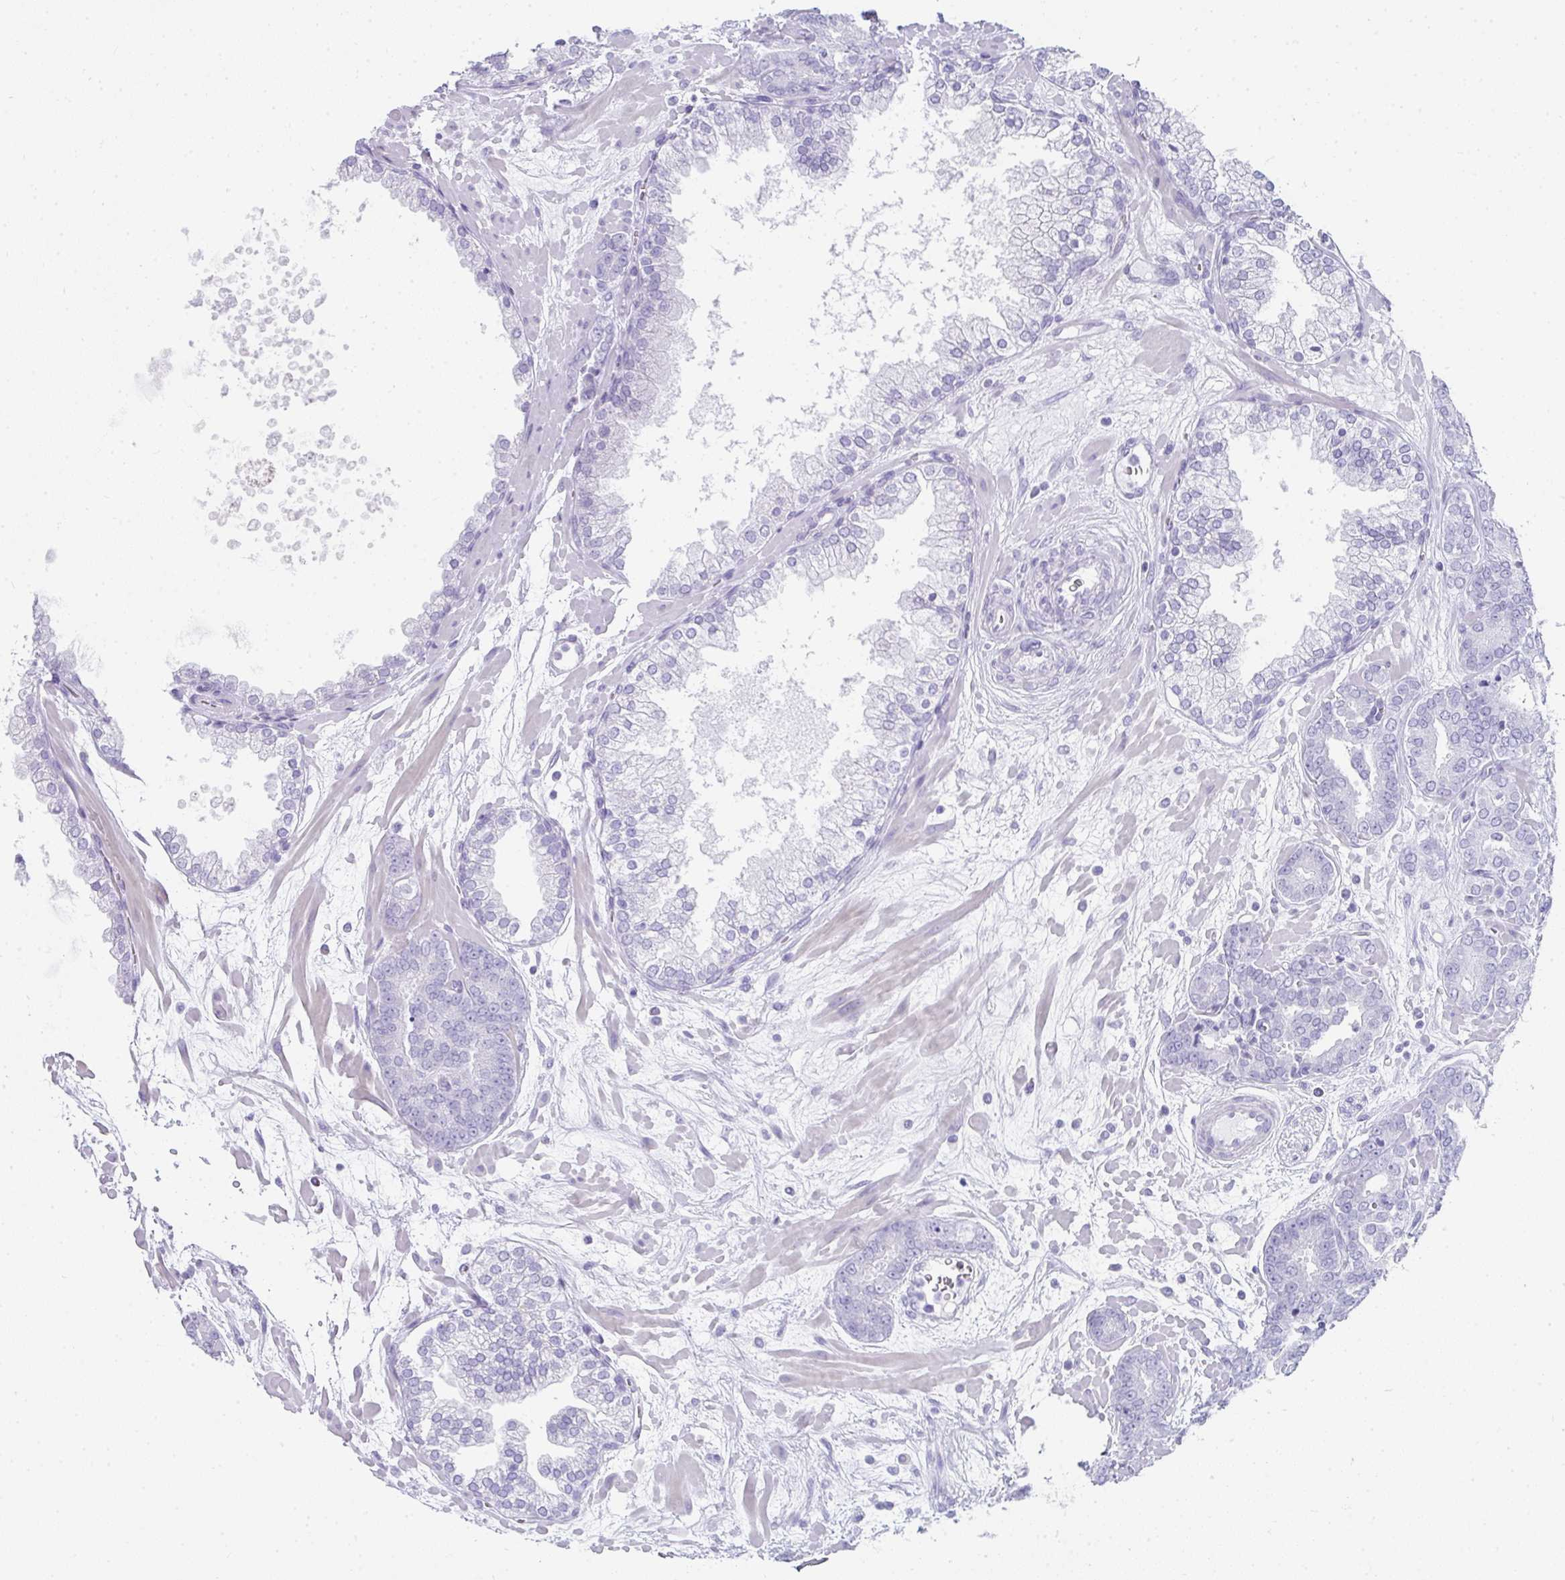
{"staining": {"intensity": "negative", "quantity": "none", "location": "none"}, "tissue": "prostate cancer", "cell_type": "Tumor cells", "image_type": "cancer", "snomed": [{"axis": "morphology", "description": "Adenocarcinoma, High grade"}, {"axis": "topography", "description": "Prostate"}], "caption": "A histopathology image of adenocarcinoma (high-grade) (prostate) stained for a protein reveals no brown staining in tumor cells. (Immunohistochemistry (ihc), brightfield microscopy, high magnification).", "gene": "RLF", "patient": {"sex": "male", "age": 66}}